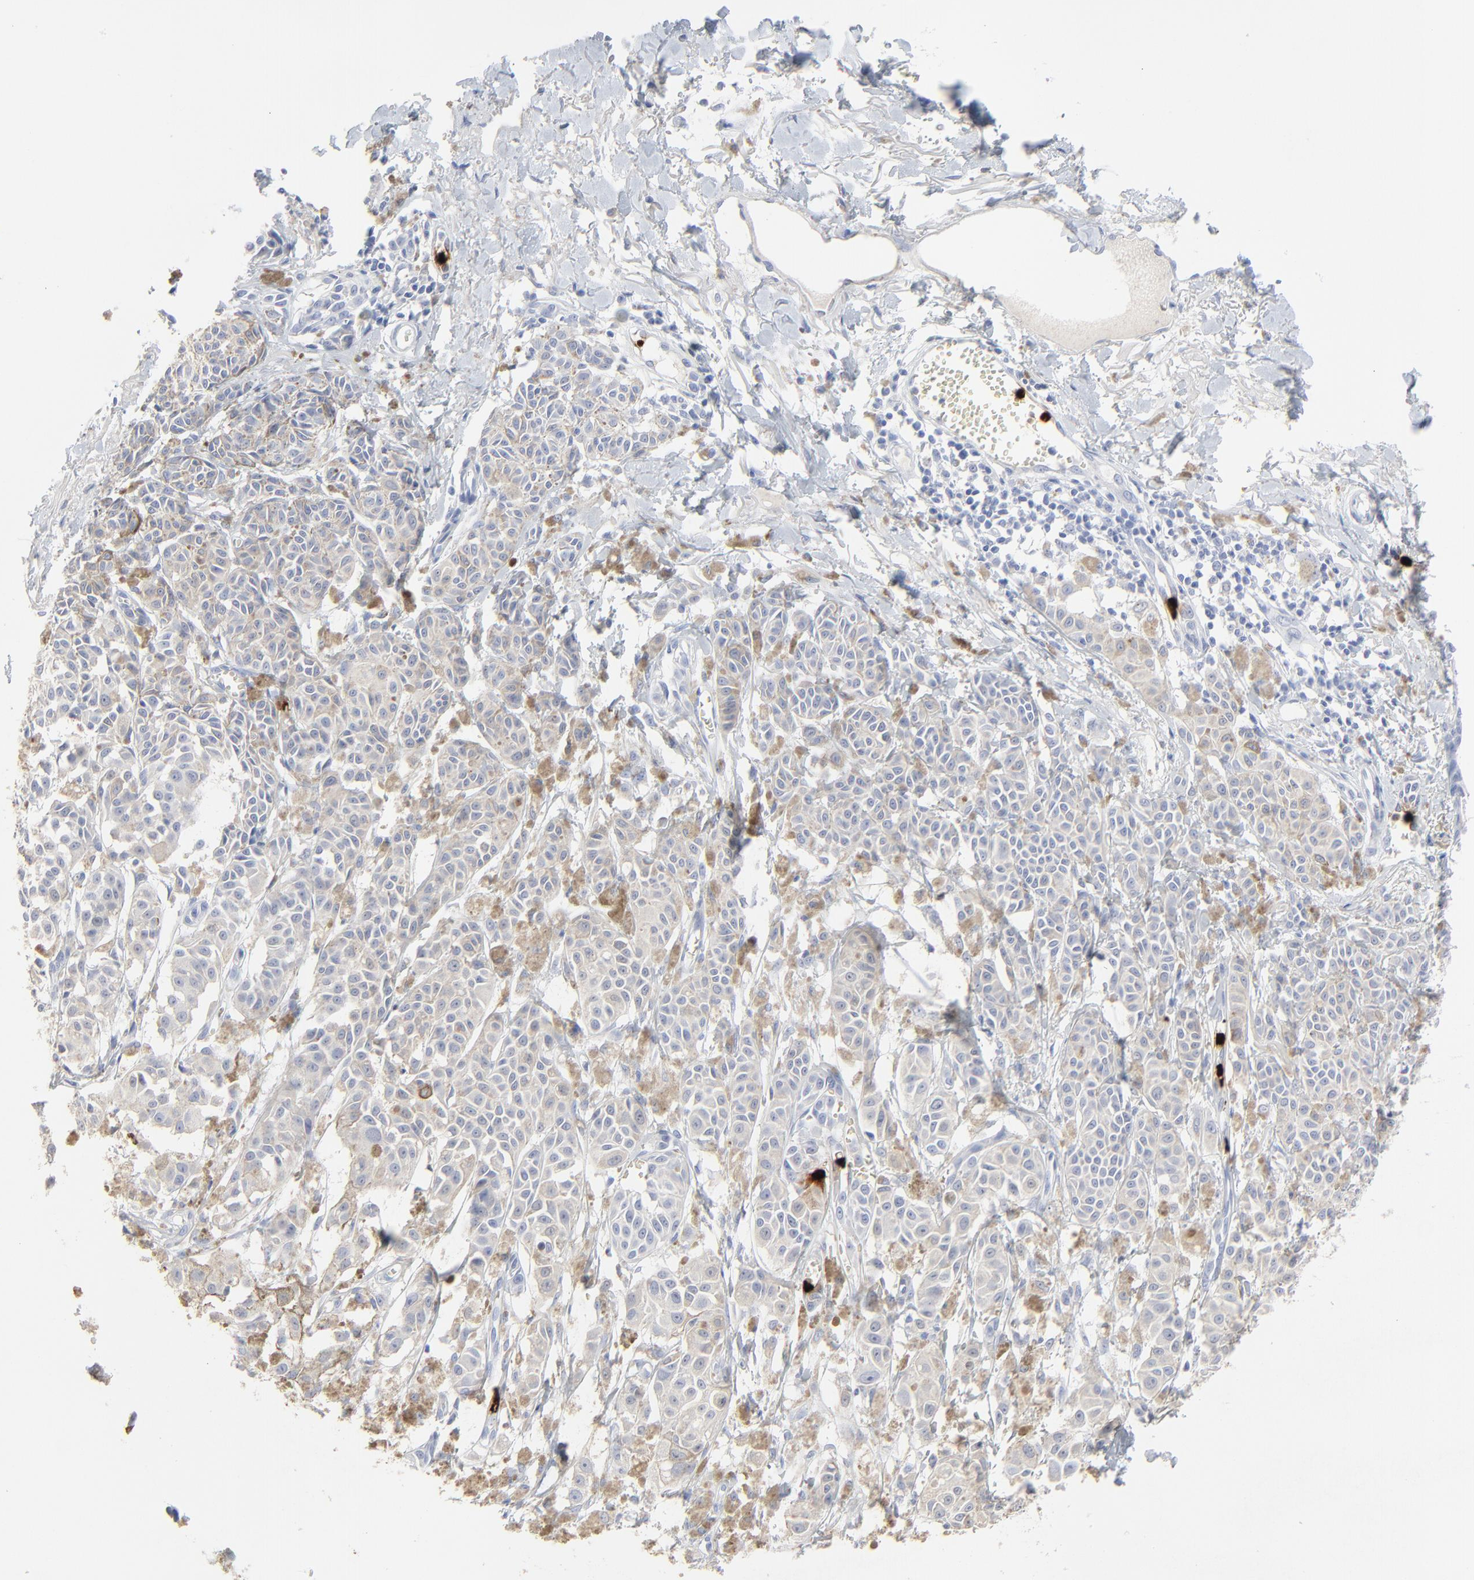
{"staining": {"intensity": "weak", "quantity": "<25%", "location": "cytoplasmic/membranous"}, "tissue": "melanoma", "cell_type": "Tumor cells", "image_type": "cancer", "snomed": [{"axis": "morphology", "description": "Malignant melanoma, NOS"}, {"axis": "topography", "description": "Skin"}], "caption": "Immunohistochemistry image of malignant melanoma stained for a protein (brown), which exhibits no expression in tumor cells. Nuclei are stained in blue.", "gene": "LCN2", "patient": {"sex": "male", "age": 76}}